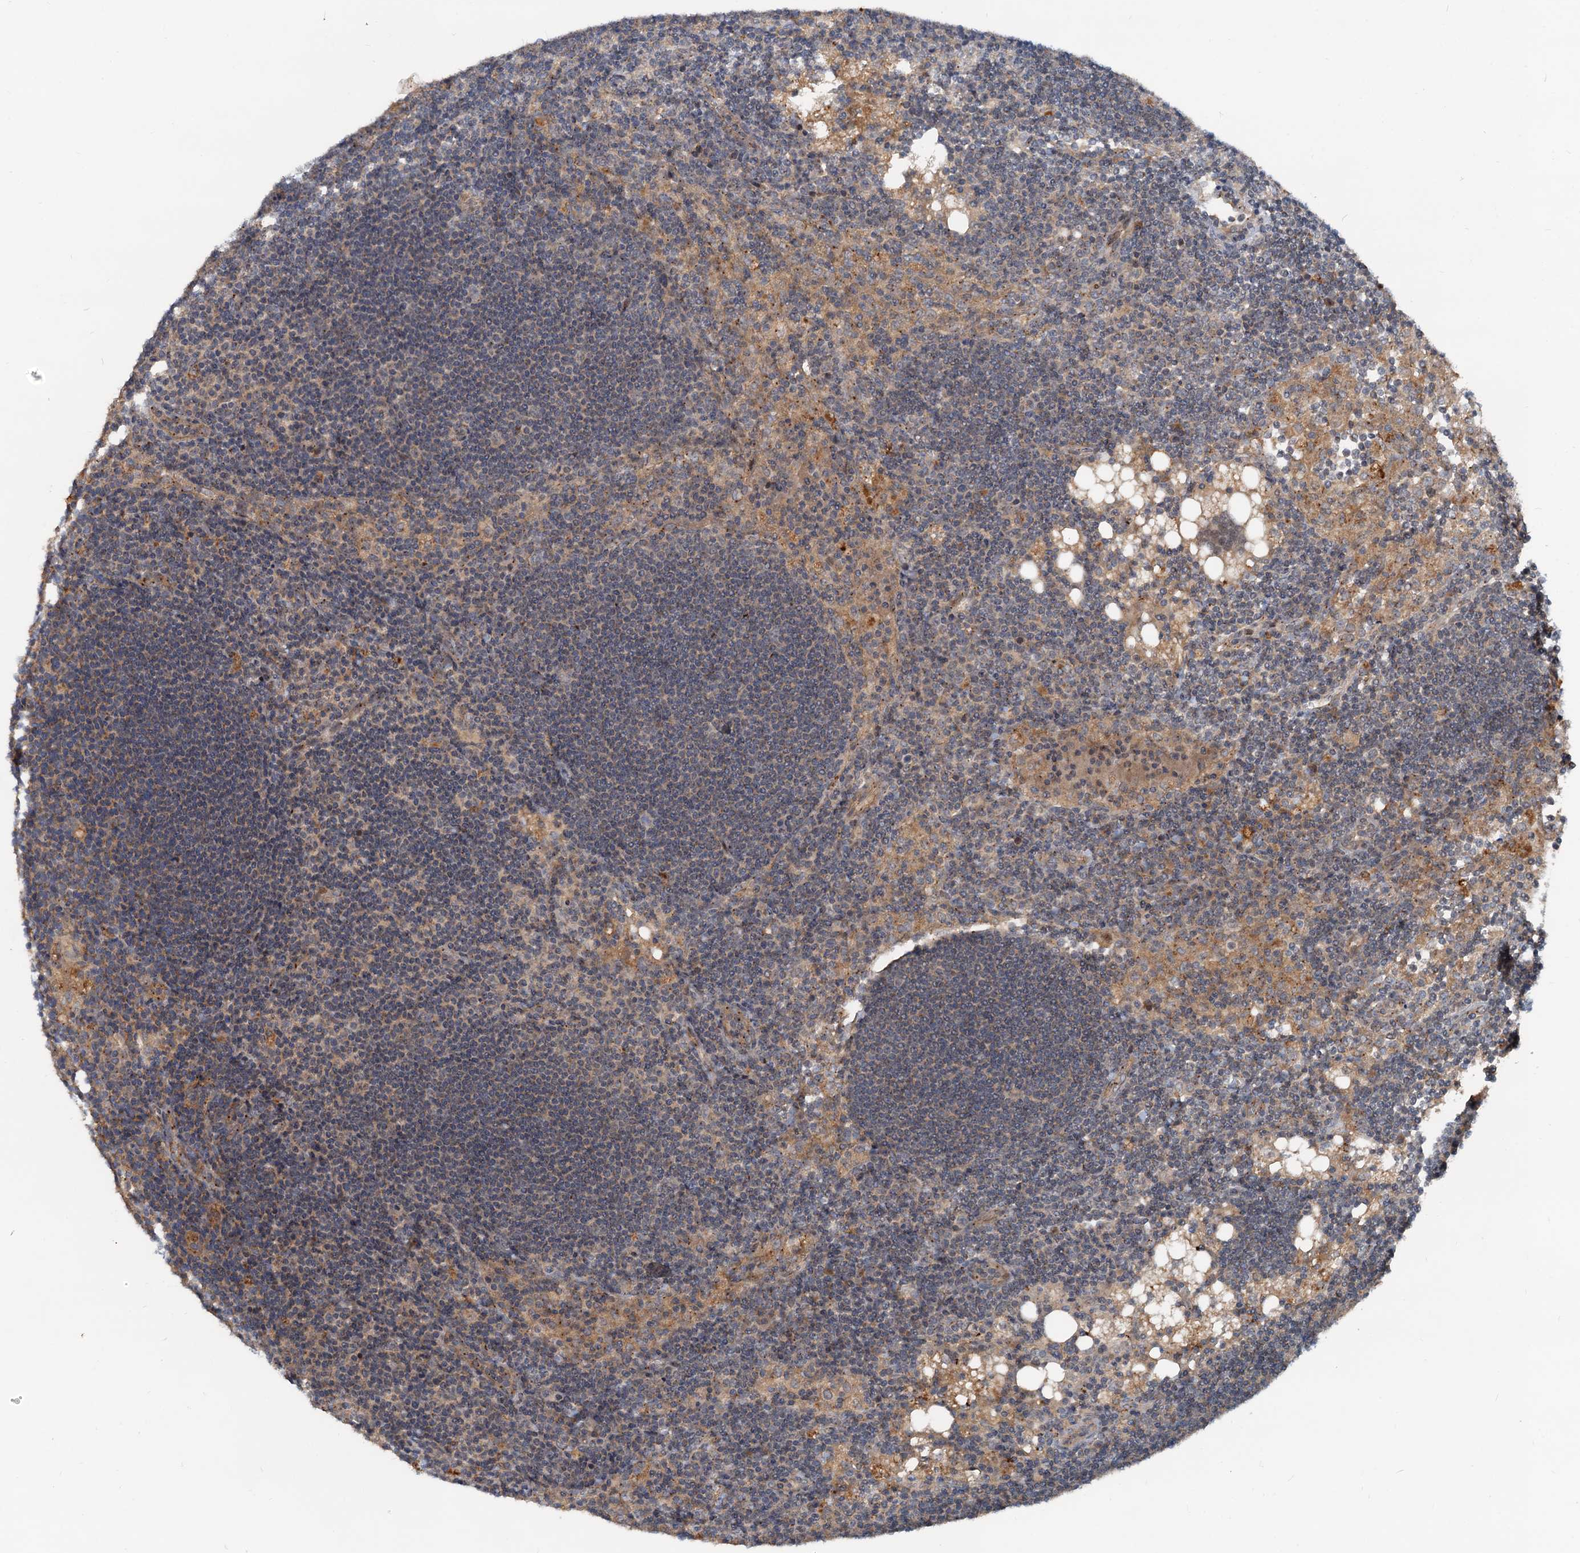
{"staining": {"intensity": "weak", "quantity": ">75%", "location": "cytoplasmic/membranous"}, "tissue": "lymph node", "cell_type": "Germinal center cells", "image_type": "normal", "snomed": [{"axis": "morphology", "description": "Normal tissue, NOS"}, {"axis": "topography", "description": "Lymph node"}], "caption": "The immunohistochemical stain shows weak cytoplasmic/membranous positivity in germinal center cells of benign lymph node.", "gene": "CEP68", "patient": {"sex": "male", "age": 24}}